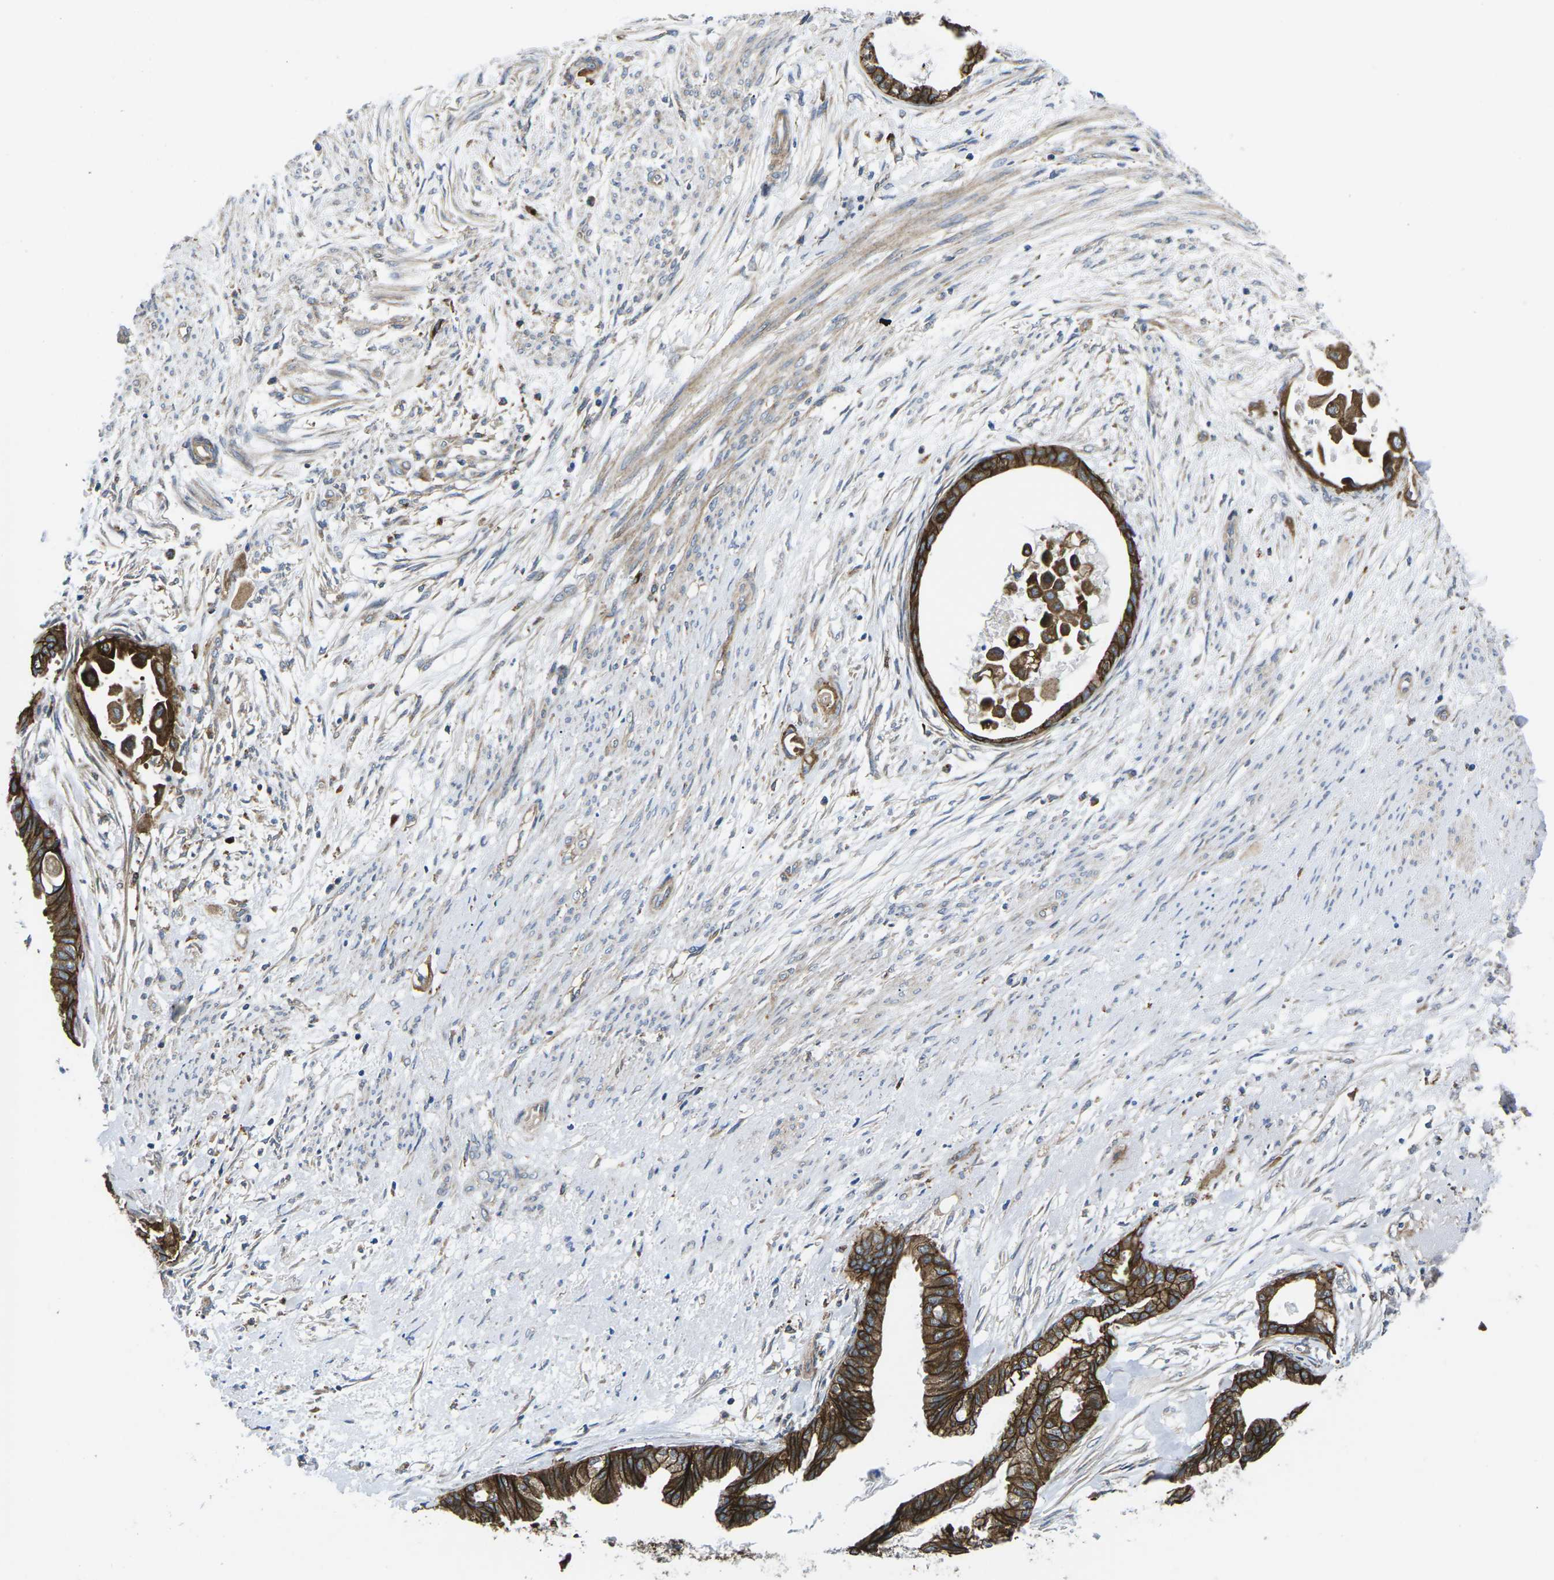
{"staining": {"intensity": "strong", "quantity": ">75%", "location": "cytoplasmic/membranous"}, "tissue": "cervical cancer", "cell_type": "Tumor cells", "image_type": "cancer", "snomed": [{"axis": "morphology", "description": "Normal tissue, NOS"}, {"axis": "morphology", "description": "Adenocarcinoma, NOS"}, {"axis": "topography", "description": "Cervix"}, {"axis": "topography", "description": "Endometrium"}], "caption": "The immunohistochemical stain highlights strong cytoplasmic/membranous positivity in tumor cells of cervical adenocarcinoma tissue.", "gene": "DLG1", "patient": {"sex": "female", "age": 86}}